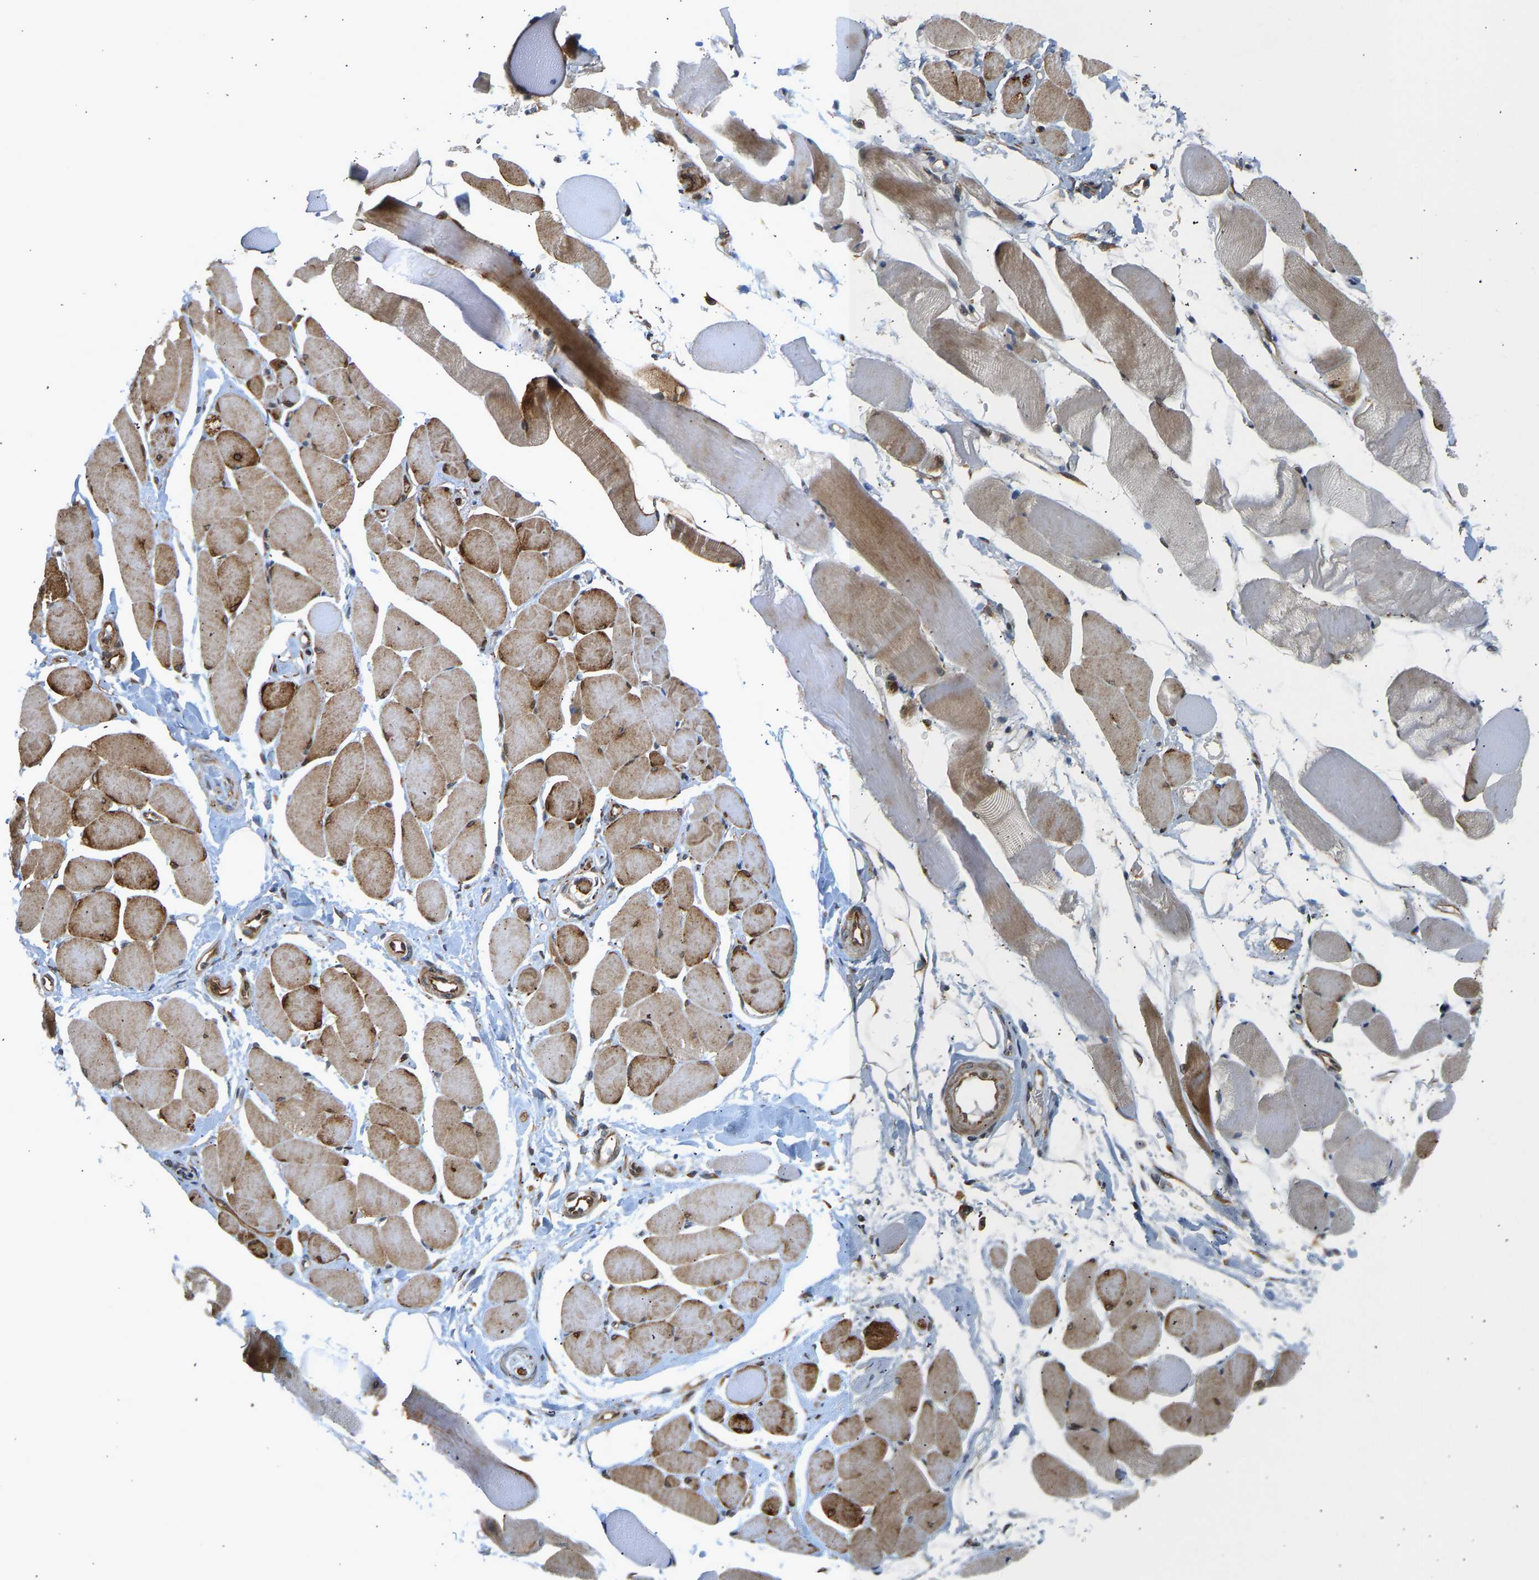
{"staining": {"intensity": "moderate", "quantity": ">75%", "location": "cytoplasmic/membranous,nuclear"}, "tissue": "skeletal muscle", "cell_type": "Myocytes", "image_type": "normal", "snomed": [{"axis": "morphology", "description": "Normal tissue, NOS"}, {"axis": "topography", "description": "Skeletal muscle"}, {"axis": "topography", "description": "Peripheral nerve tissue"}], "caption": "Immunohistochemistry (IHC) photomicrograph of unremarkable human skeletal muscle stained for a protein (brown), which exhibits medium levels of moderate cytoplasmic/membranous,nuclear expression in about >75% of myocytes.", "gene": "BAG1", "patient": {"sex": "female", "age": 84}}